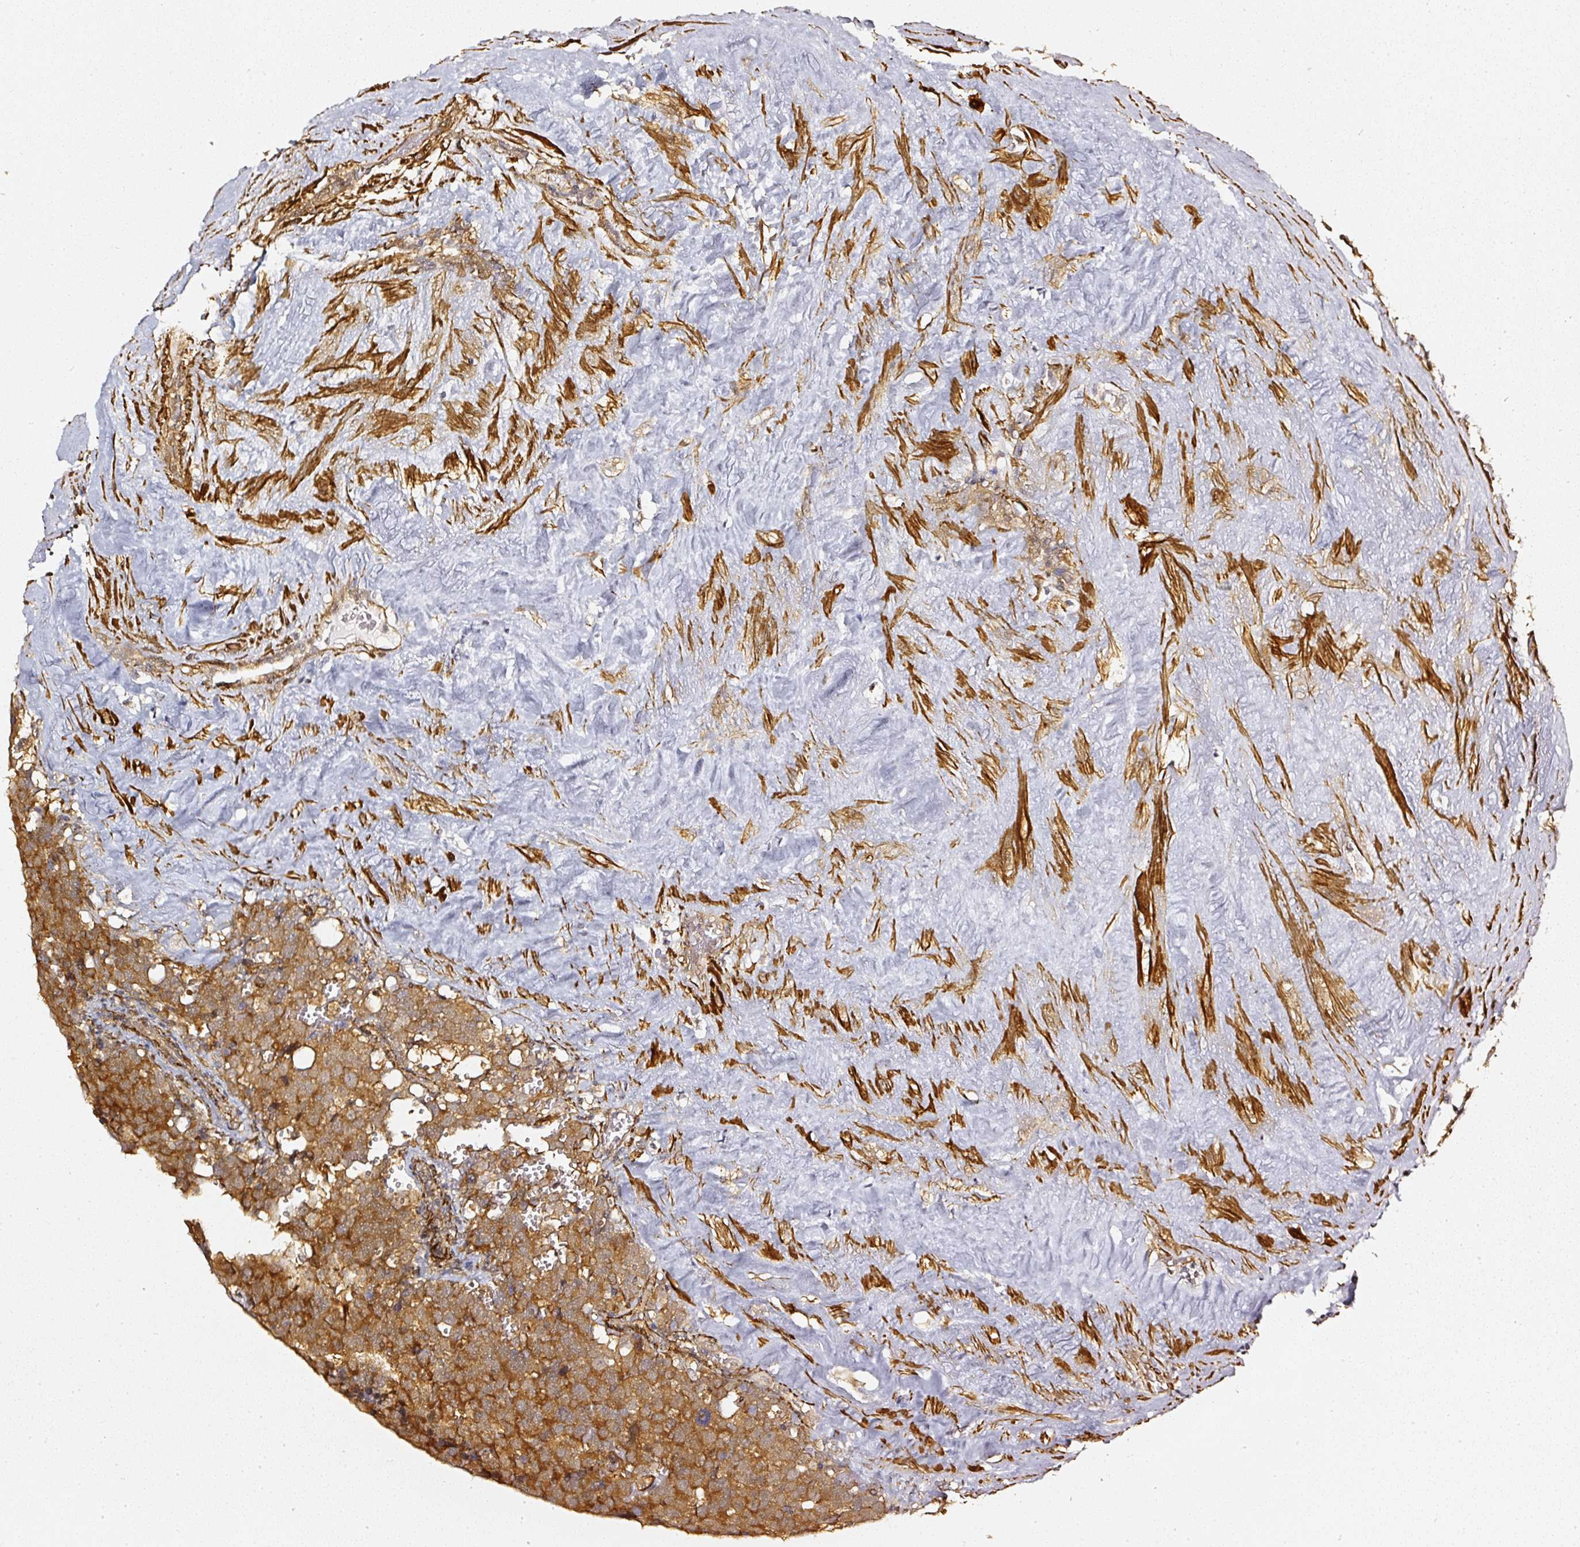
{"staining": {"intensity": "moderate", "quantity": ">75%", "location": "cytoplasmic/membranous"}, "tissue": "testis cancer", "cell_type": "Tumor cells", "image_type": "cancer", "snomed": [{"axis": "morphology", "description": "Seminoma, NOS"}, {"axis": "topography", "description": "Testis"}], "caption": "Immunohistochemistry (IHC) (DAB) staining of human testis cancer demonstrates moderate cytoplasmic/membranous protein staining in approximately >75% of tumor cells.", "gene": "PSMD1", "patient": {"sex": "male", "age": 71}}